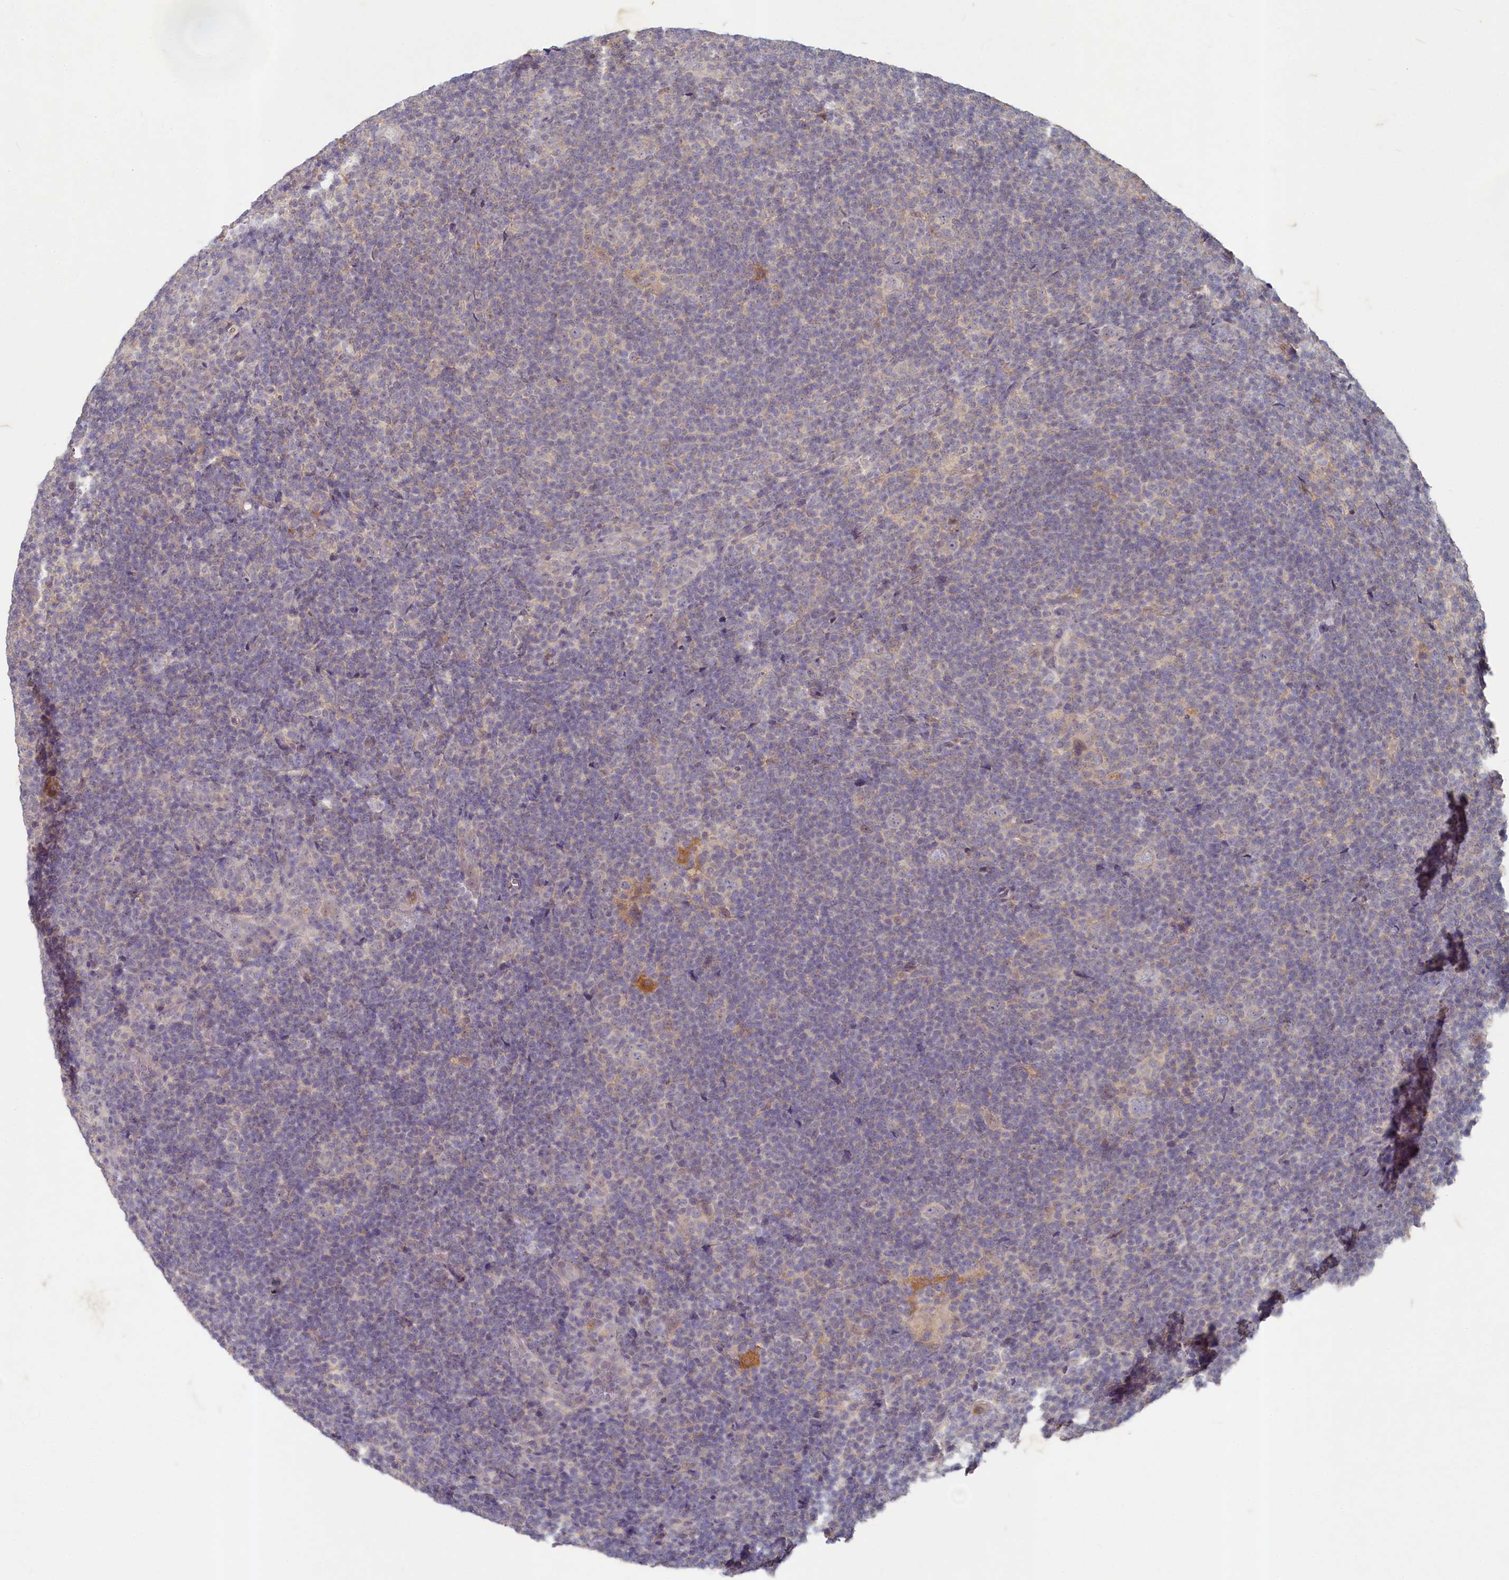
{"staining": {"intensity": "negative", "quantity": "none", "location": "none"}, "tissue": "lymphoma", "cell_type": "Tumor cells", "image_type": "cancer", "snomed": [{"axis": "morphology", "description": "Hodgkin's disease, NOS"}, {"axis": "topography", "description": "Lymph node"}], "caption": "An IHC photomicrograph of lymphoma is shown. There is no staining in tumor cells of lymphoma.", "gene": "HERC3", "patient": {"sex": "female", "age": 57}}